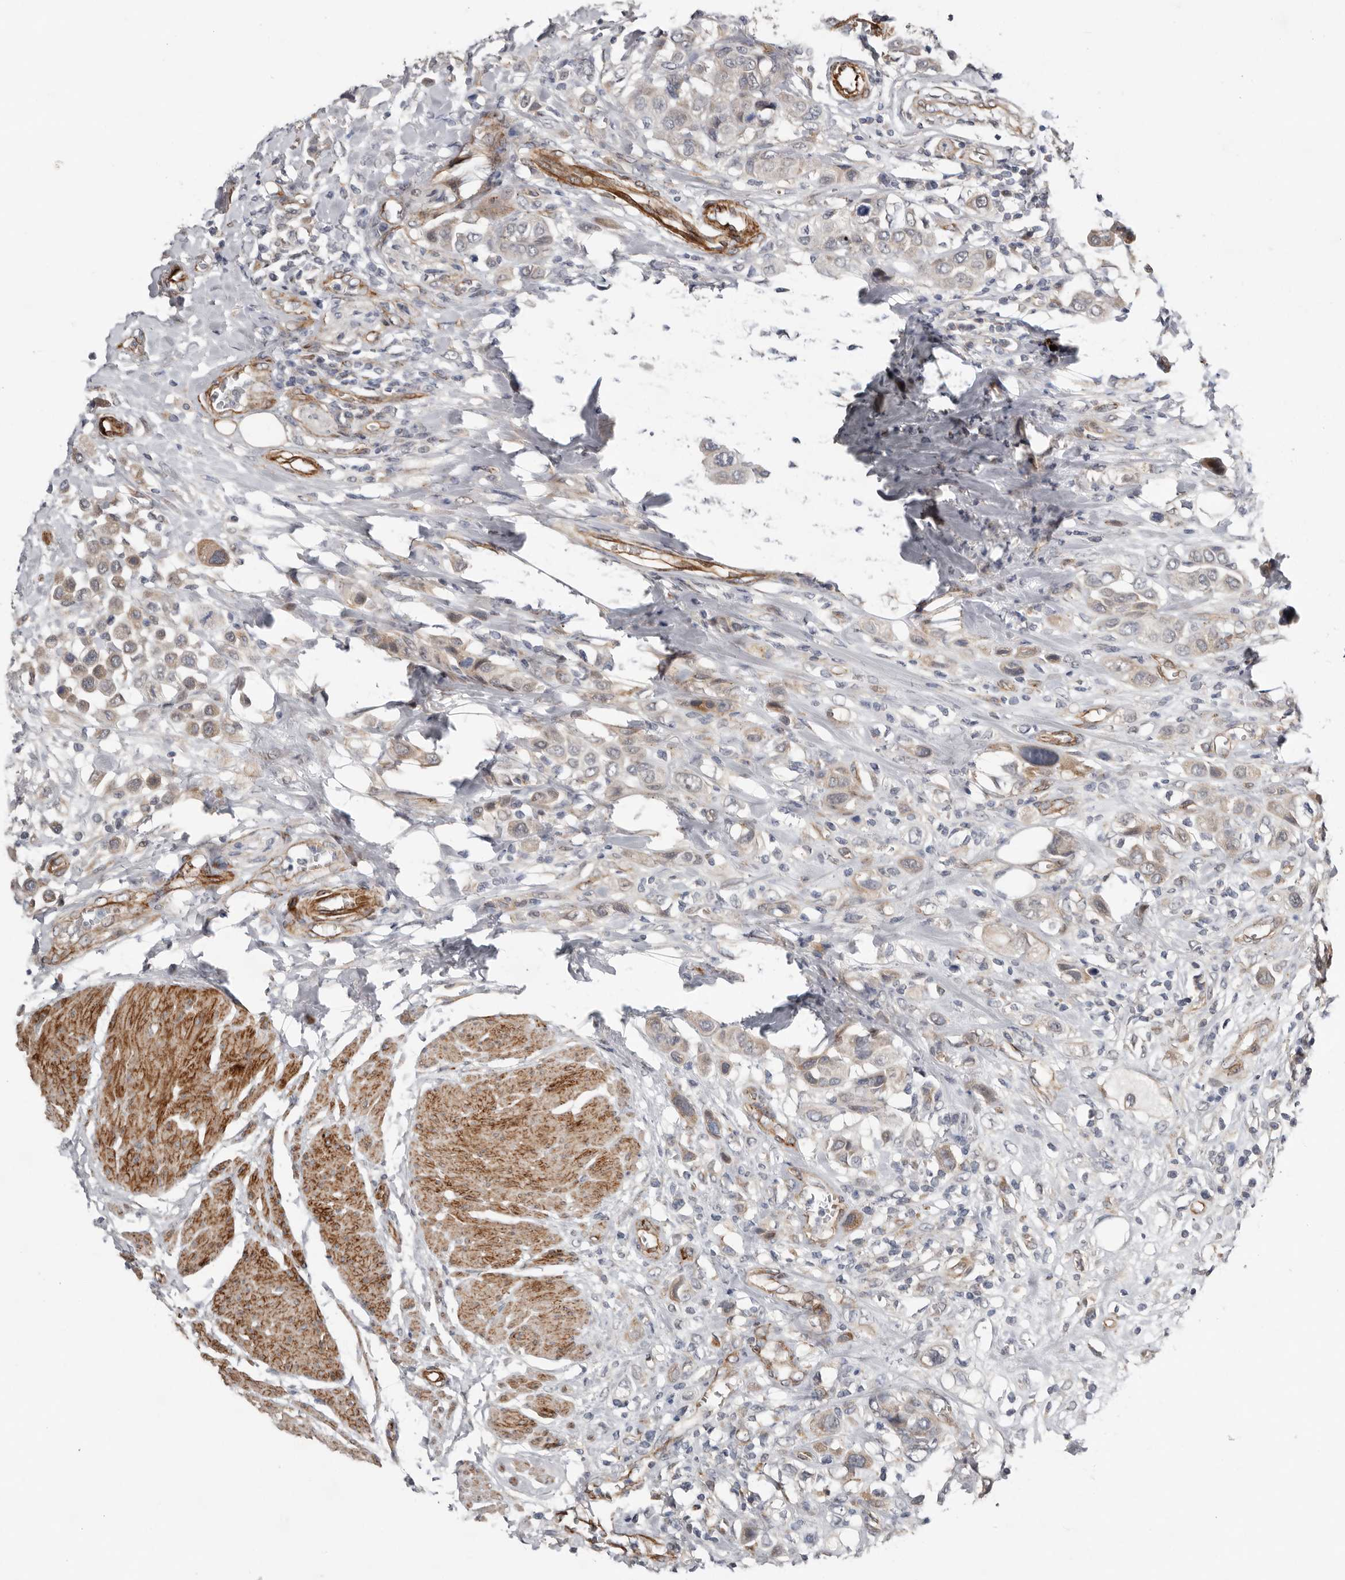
{"staining": {"intensity": "weak", "quantity": "25%-75%", "location": "cytoplasmic/membranous"}, "tissue": "urothelial cancer", "cell_type": "Tumor cells", "image_type": "cancer", "snomed": [{"axis": "morphology", "description": "Urothelial carcinoma, High grade"}, {"axis": "topography", "description": "Urinary bladder"}], "caption": "Urothelial cancer stained for a protein (brown) exhibits weak cytoplasmic/membranous positive positivity in approximately 25%-75% of tumor cells.", "gene": "RANBP17", "patient": {"sex": "male", "age": 50}}